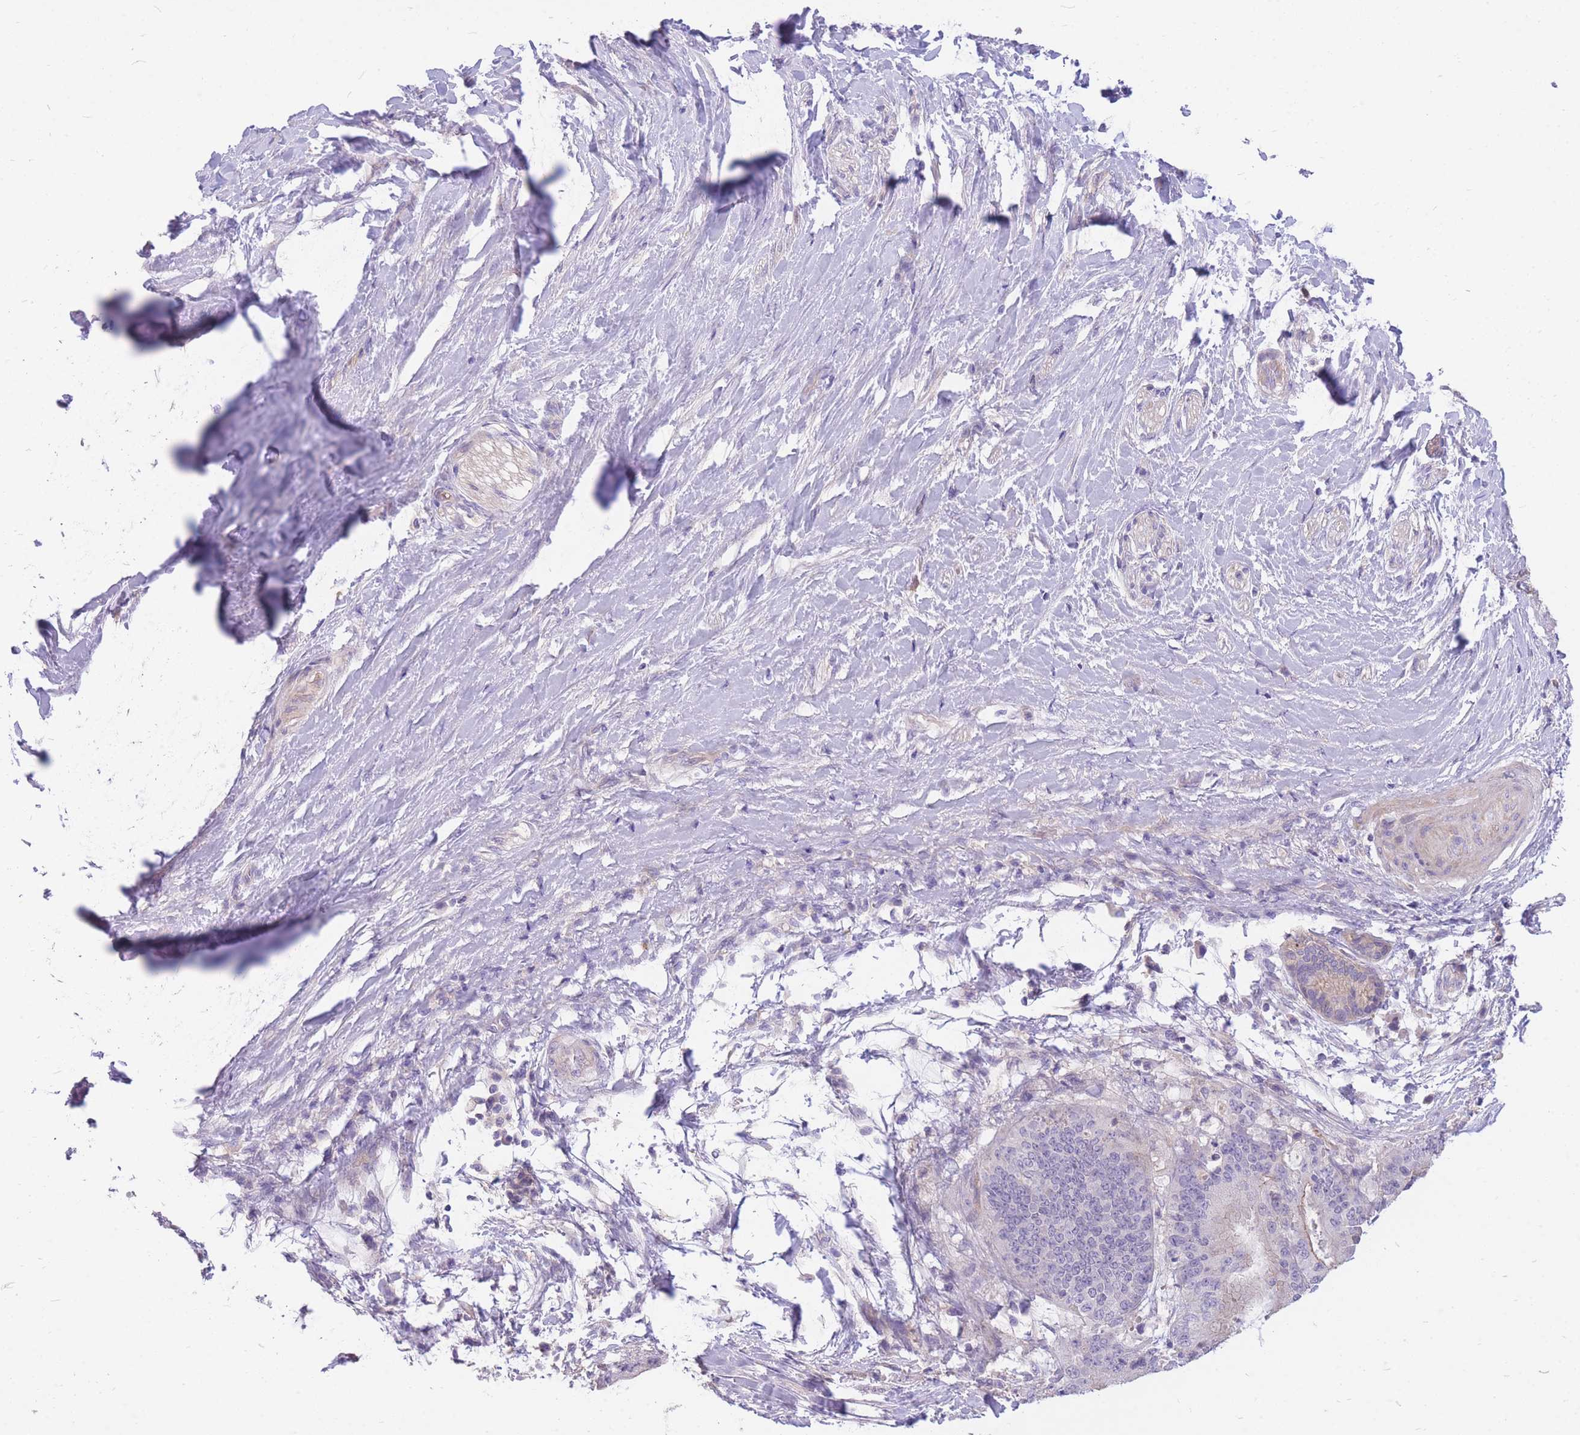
{"staining": {"intensity": "weak", "quantity": "25%-75%", "location": "cytoplasmic/membranous"}, "tissue": "liver cancer", "cell_type": "Tumor cells", "image_type": "cancer", "snomed": [{"axis": "morphology", "description": "Normal tissue, NOS"}, {"axis": "morphology", "description": "Cholangiocarcinoma"}, {"axis": "topography", "description": "Liver"}, {"axis": "topography", "description": "Peripheral nerve tissue"}], "caption": "Weak cytoplasmic/membranous expression for a protein is appreciated in approximately 25%-75% of tumor cells of liver cancer using IHC.", "gene": "OR5T1", "patient": {"sex": "female", "age": 73}}